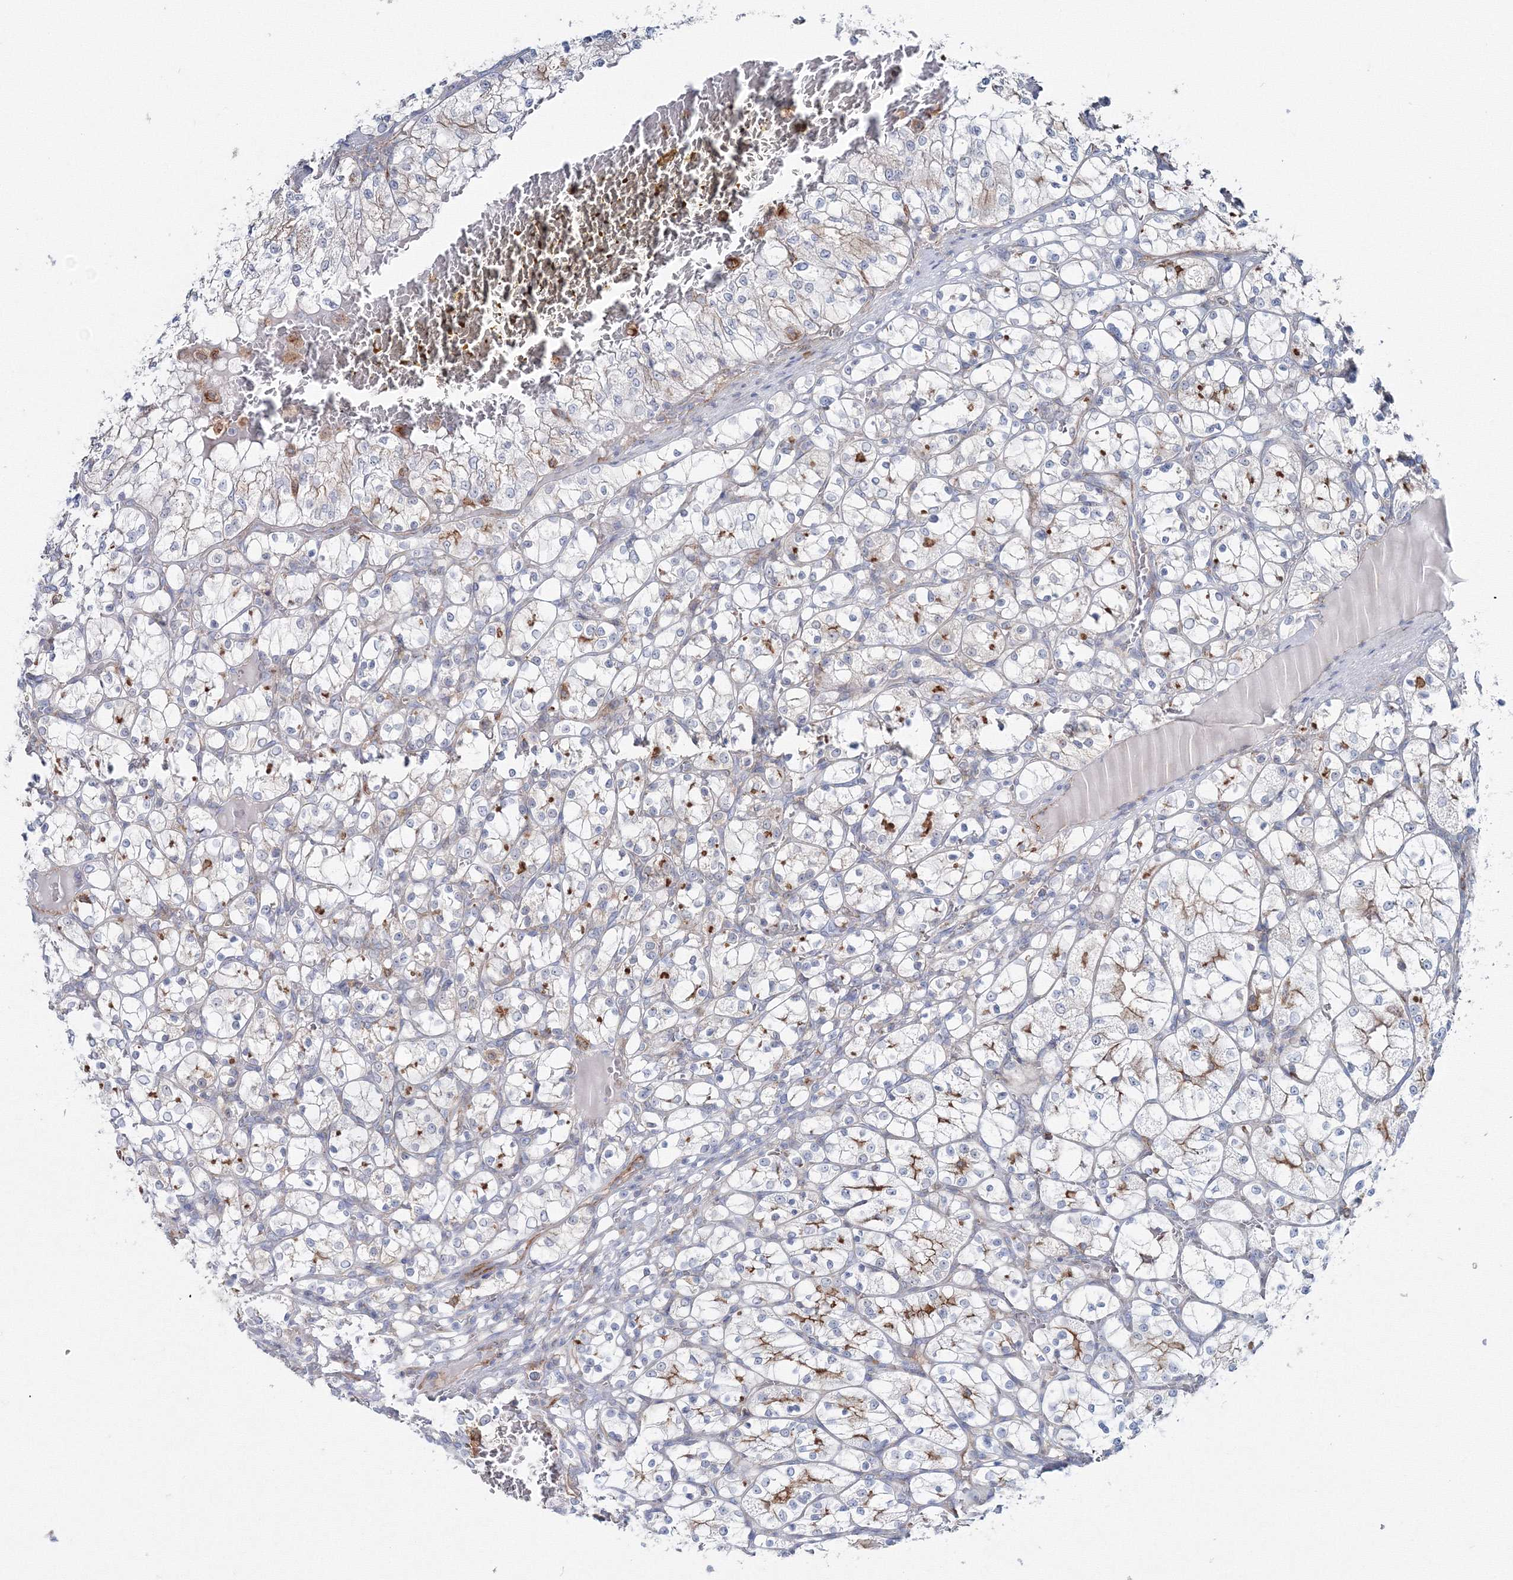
{"staining": {"intensity": "moderate", "quantity": "<25%", "location": "cytoplasmic/membranous"}, "tissue": "renal cancer", "cell_type": "Tumor cells", "image_type": "cancer", "snomed": [{"axis": "morphology", "description": "Adenocarcinoma, NOS"}, {"axis": "topography", "description": "Kidney"}], "caption": "Renal cancer stained with a brown dye reveals moderate cytoplasmic/membranous positive positivity in about <25% of tumor cells.", "gene": "GGA2", "patient": {"sex": "female", "age": 69}}